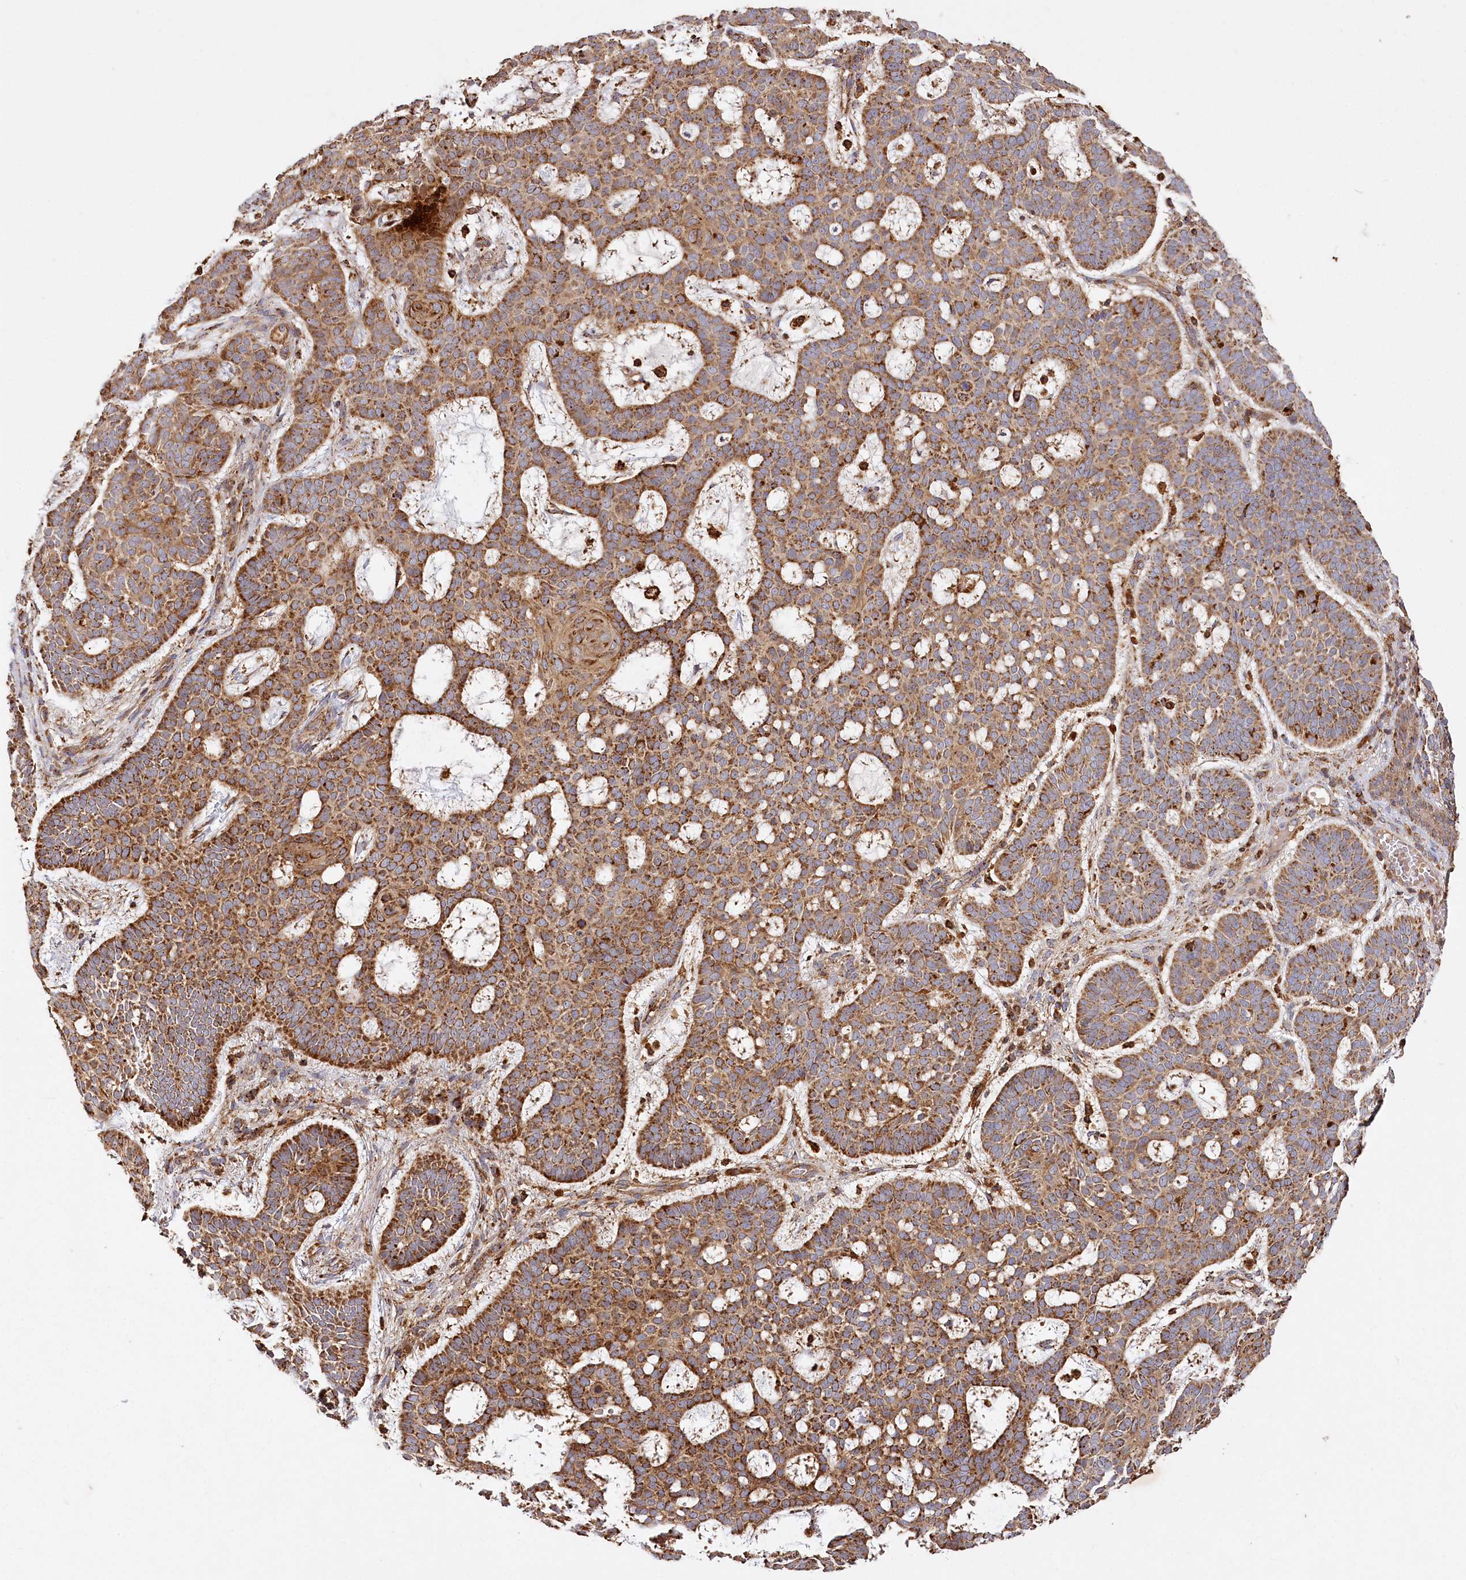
{"staining": {"intensity": "strong", "quantity": ">75%", "location": "cytoplasmic/membranous"}, "tissue": "skin cancer", "cell_type": "Tumor cells", "image_type": "cancer", "snomed": [{"axis": "morphology", "description": "Basal cell carcinoma"}, {"axis": "topography", "description": "Skin"}], "caption": "This is an image of immunohistochemistry staining of basal cell carcinoma (skin), which shows strong staining in the cytoplasmic/membranous of tumor cells.", "gene": "CARD19", "patient": {"sex": "male", "age": 85}}